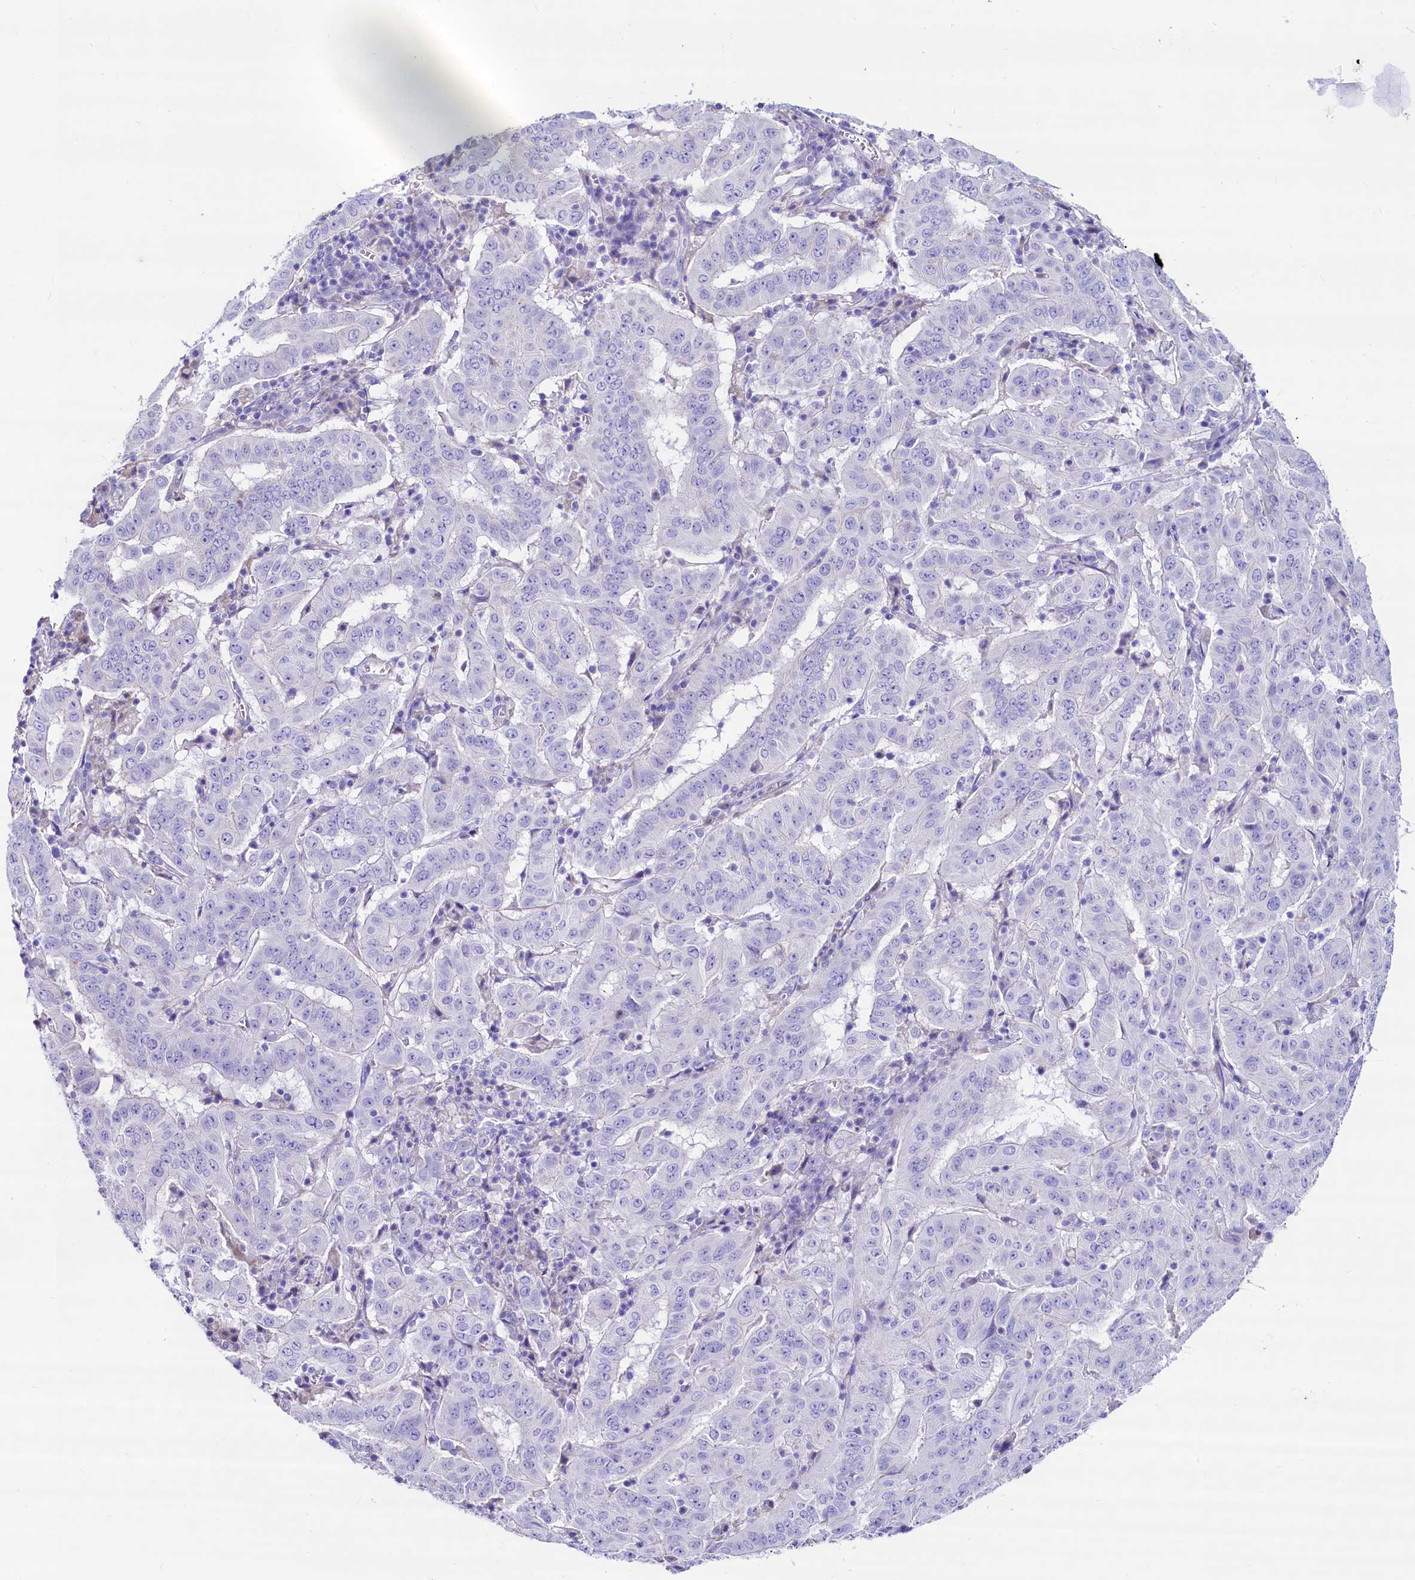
{"staining": {"intensity": "negative", "quantity": "none", "location": "none"}, "tissue": "pancreatic cancer", "cell_type": "Tumor cells", "image_type": "cancer", "snomed": [{"axis": "morphology", "description": "Adenocarcinoma, NOS"}, {"axis": "topography", "description": "Pancreas"}], "caption": "DAB immunohistochemical staining of human pancreatic cancer (adenocarcinoma) demonstrates no significant staining in tumor cells.", "gene": "RBP3", "patient": {"sex": "male", "age": 63}}